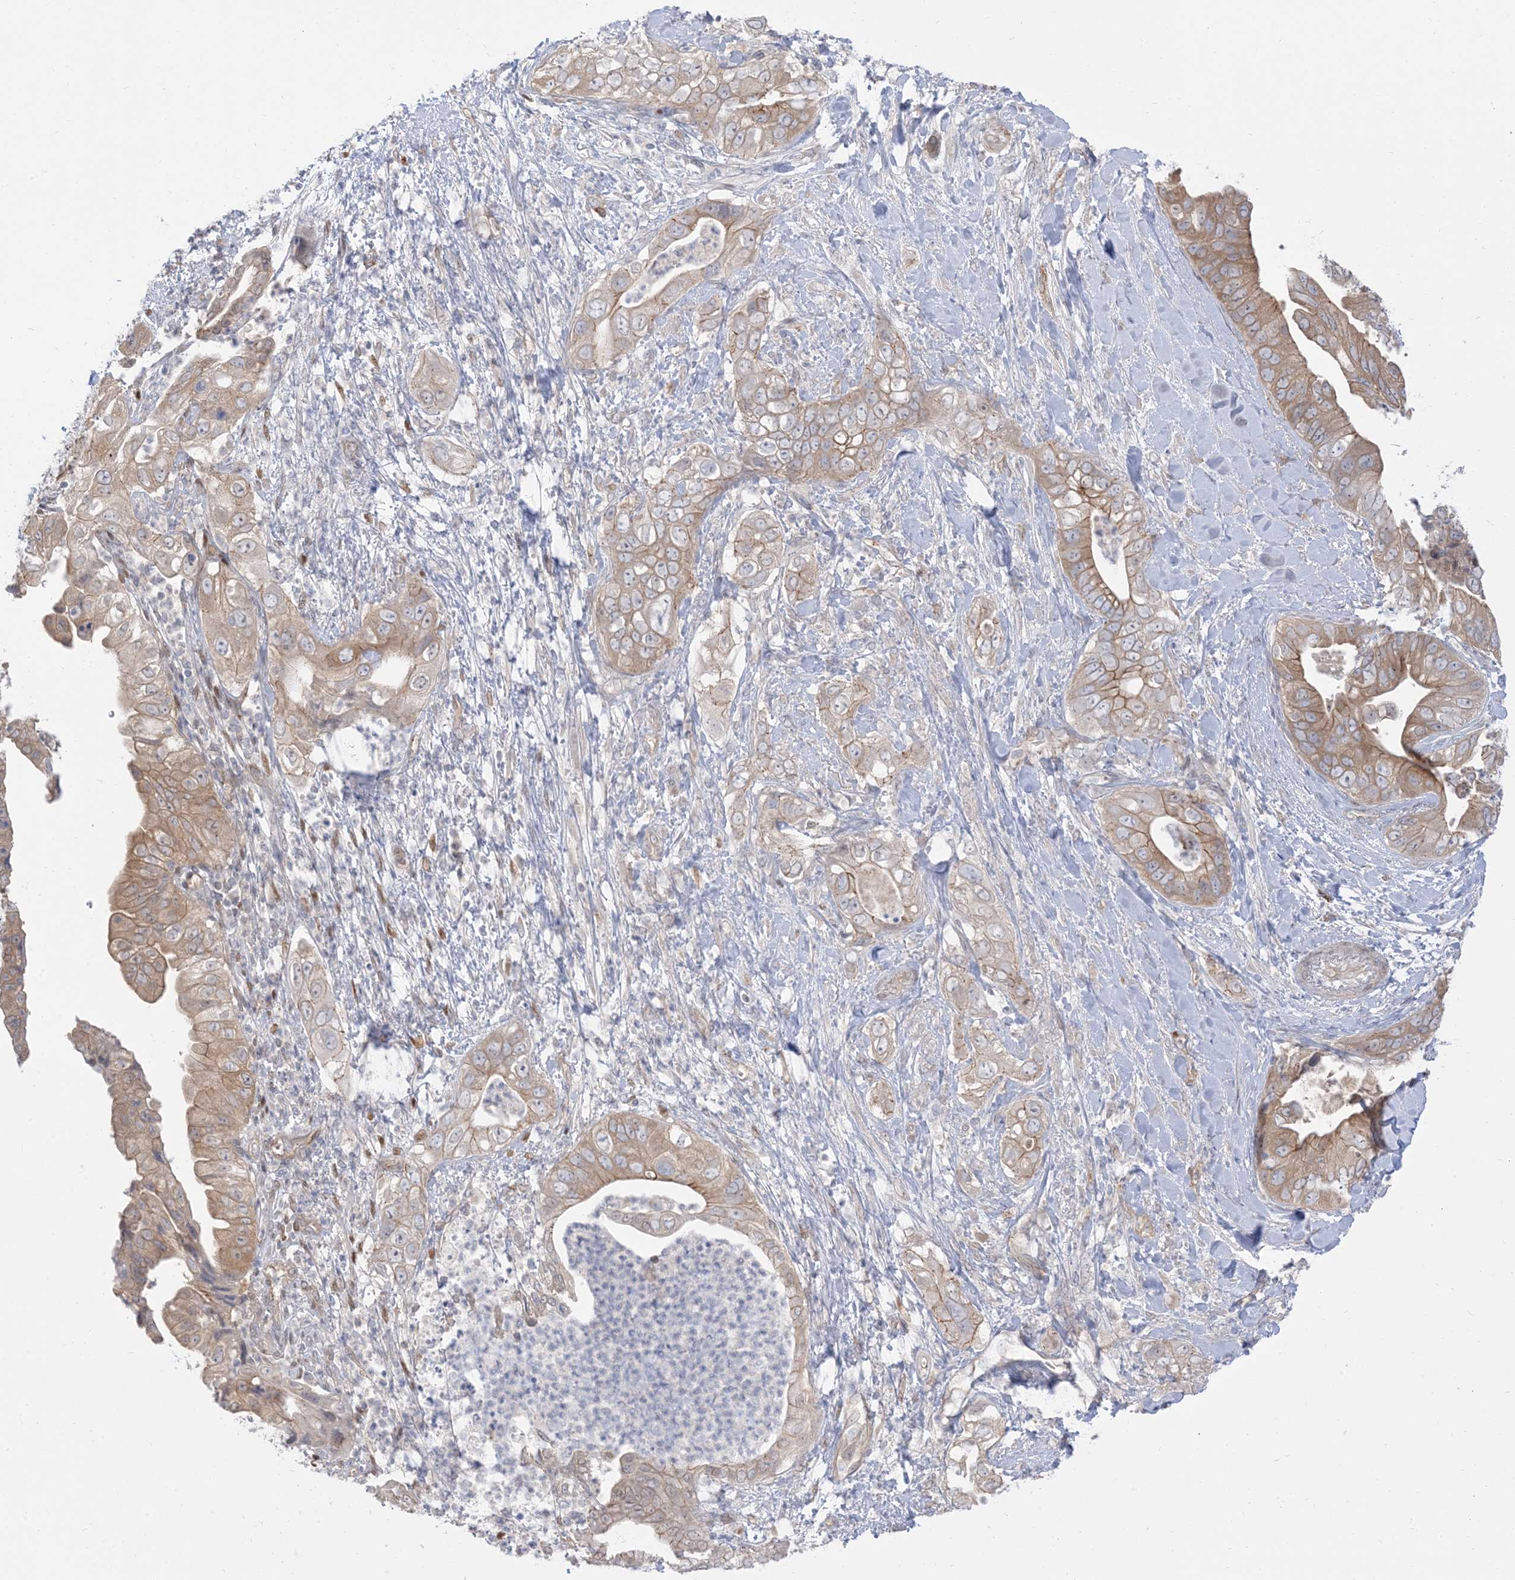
{"staining": {"intensity": "moderate", "quantity": ">75%", "location": "cytoplasmic/membranous"}, "tissue": "pancreatic cancer", "cell_type": "Tumor cells", "image_type": "cancer", "snomed": [{"axis": "morphology", "description": "Adenocarcinoma, NOS"}, {"axis": "topography", "description": "Pancreas"}], "caption": "Pancreatic adenocarcinoma tissue exhibits moderate cytoplasmic/membranous staining in about >75% of tumor cells, visualized by immunohistochemistry.", "gene": "RIN1", "patient": {"sex": "female", "age": 78}}